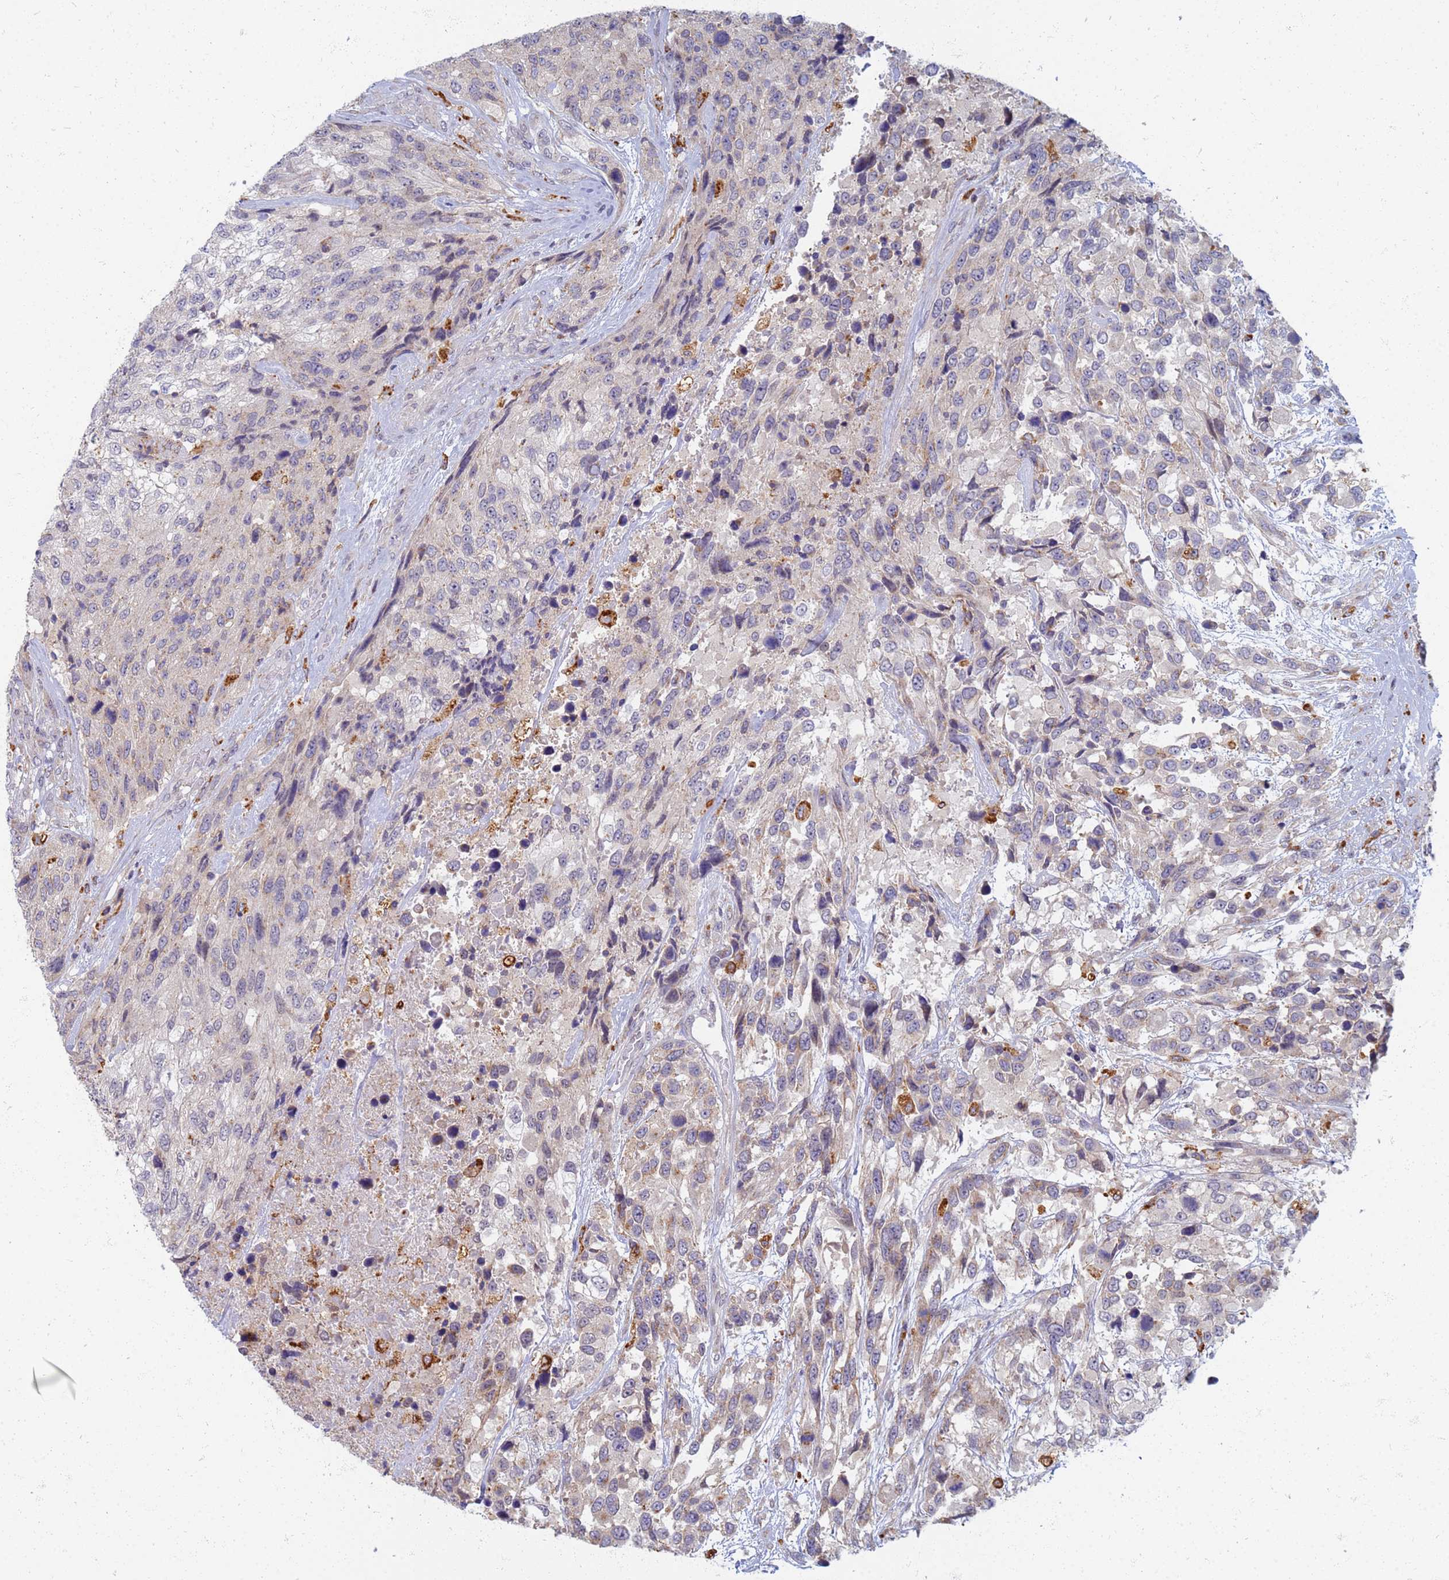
{"staining": {"intensity": "weak", "quantity": "<25%", "location": "cytoplasmic/membranous"}, "tissue": "urothelial cancer", "cell_type": "Tumor cells", "image_type": "cancer", "snomed": [{"axis": "morphology", "description": "Urothelial carcinoma, High grade"}, {"axis": "topography", "description": "Urinary bladder"}], "caption": "This image is of high-grade urothelial carcinoma stained with immunohistochemistry (IHC) to label a protein in brown with the nuclei are counter-stained blue. There is no positivity in tumor cells. (DAB (3,3'-diaminobenzidine) immunohistochemistry (IHC) visualized using brightfield microscopy, high magnification).", "gene": "ATP6V1E1", "patient": {"sex": "female", "age": 70}}